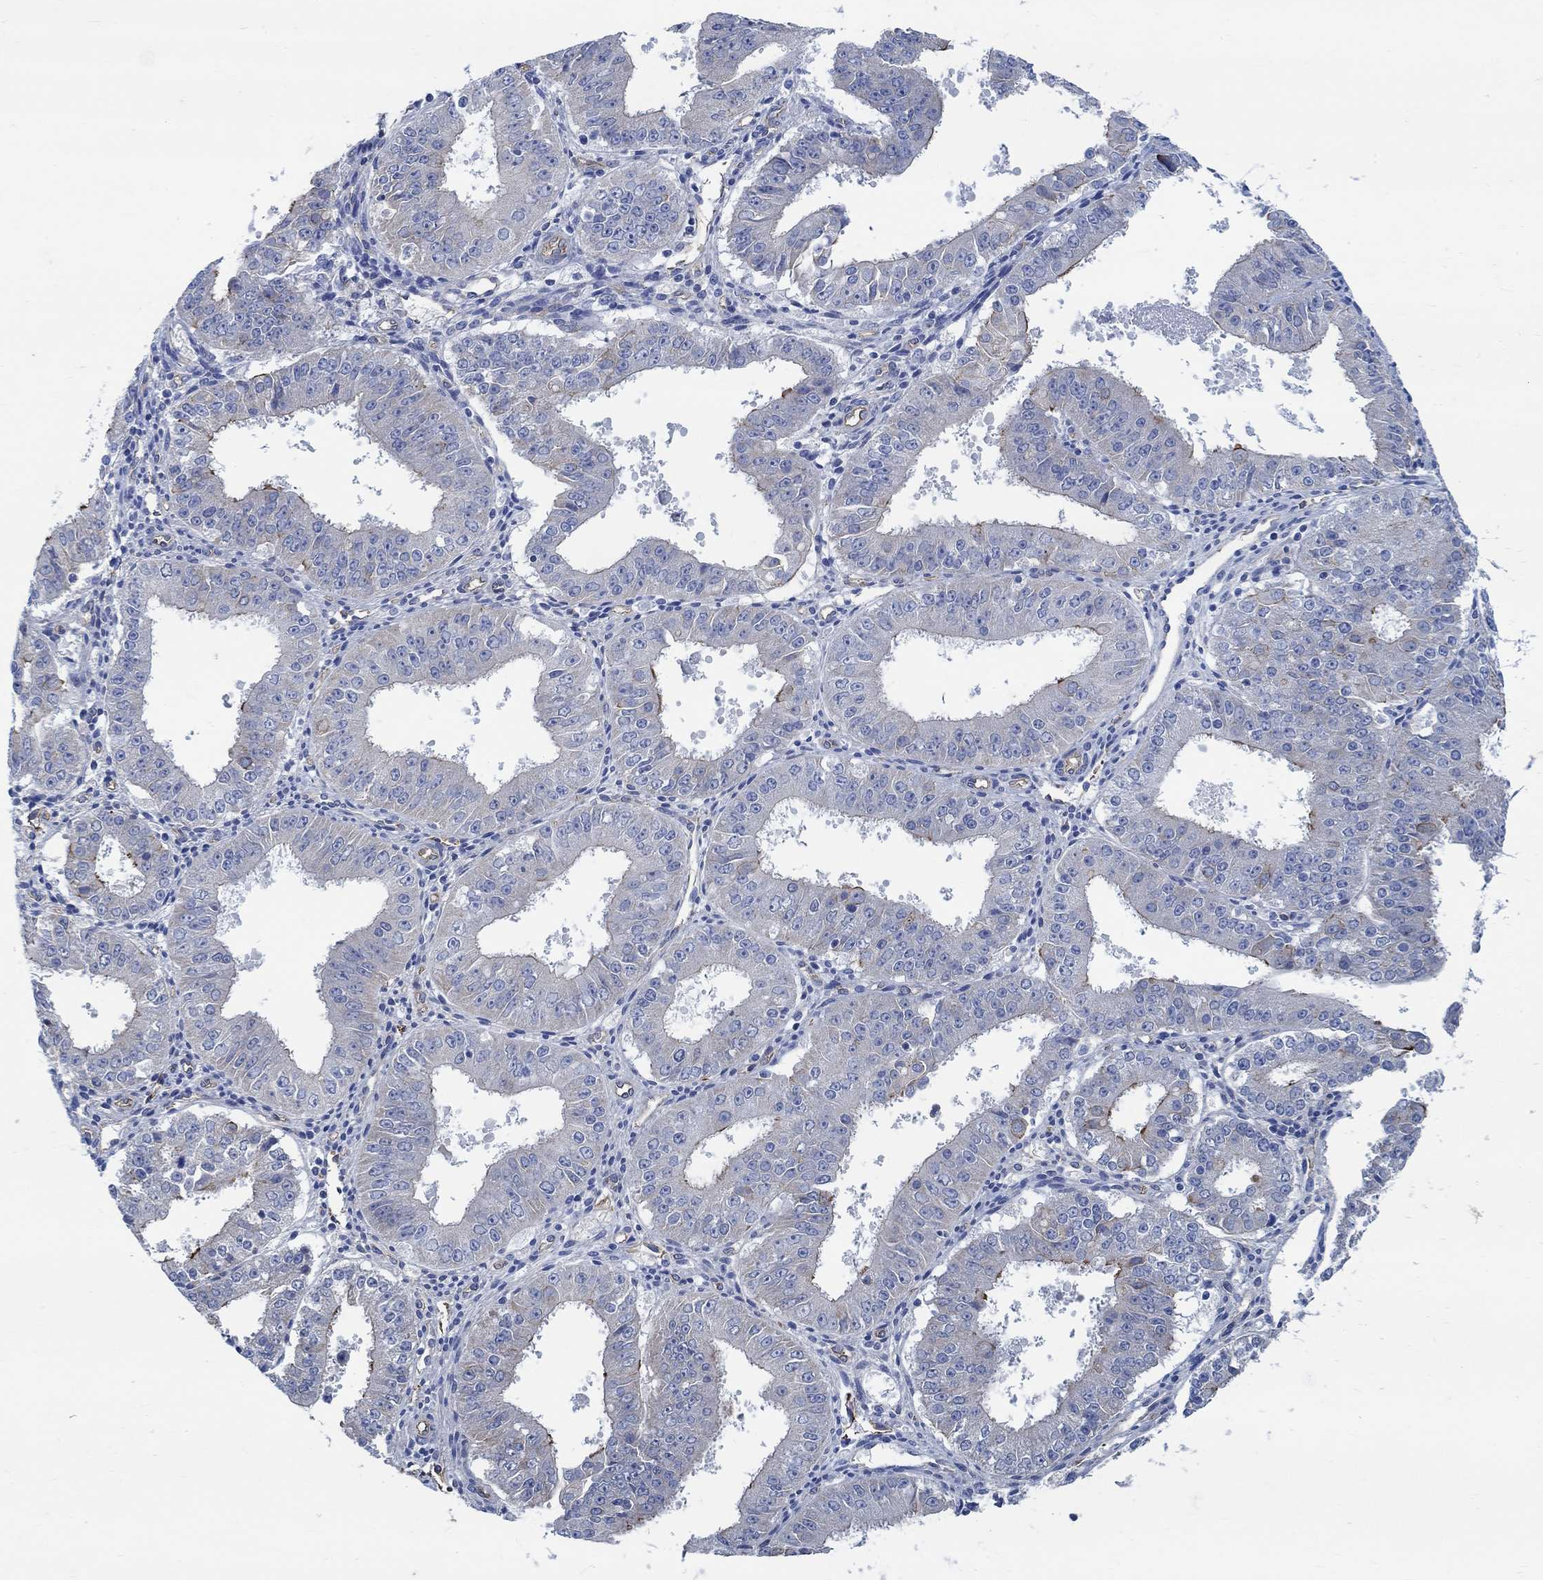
{"staining": {"intensity": "negative", "quantity": "none", "location": "none"}, "tissue": "ovarian cancer", "cell_type": "Tumor cells", "image_type": "cancer", "snomed": [{"axis": "morphology", "description": "Carcinoma, endometroid"}, {"axis": "topography", "description": "Ovary"}], "caption": "Image shows no significant protein staining in tumor cells of ovarian cancer. Brightfield microscopy of immunohistochemistry stained with DAB (3,3'-diaminobenzidine) (brown) and hematoxylin (blue), captured at high magnification.", "gene": "TMEM198", "patient": {"sex": "female", "age": 42}}